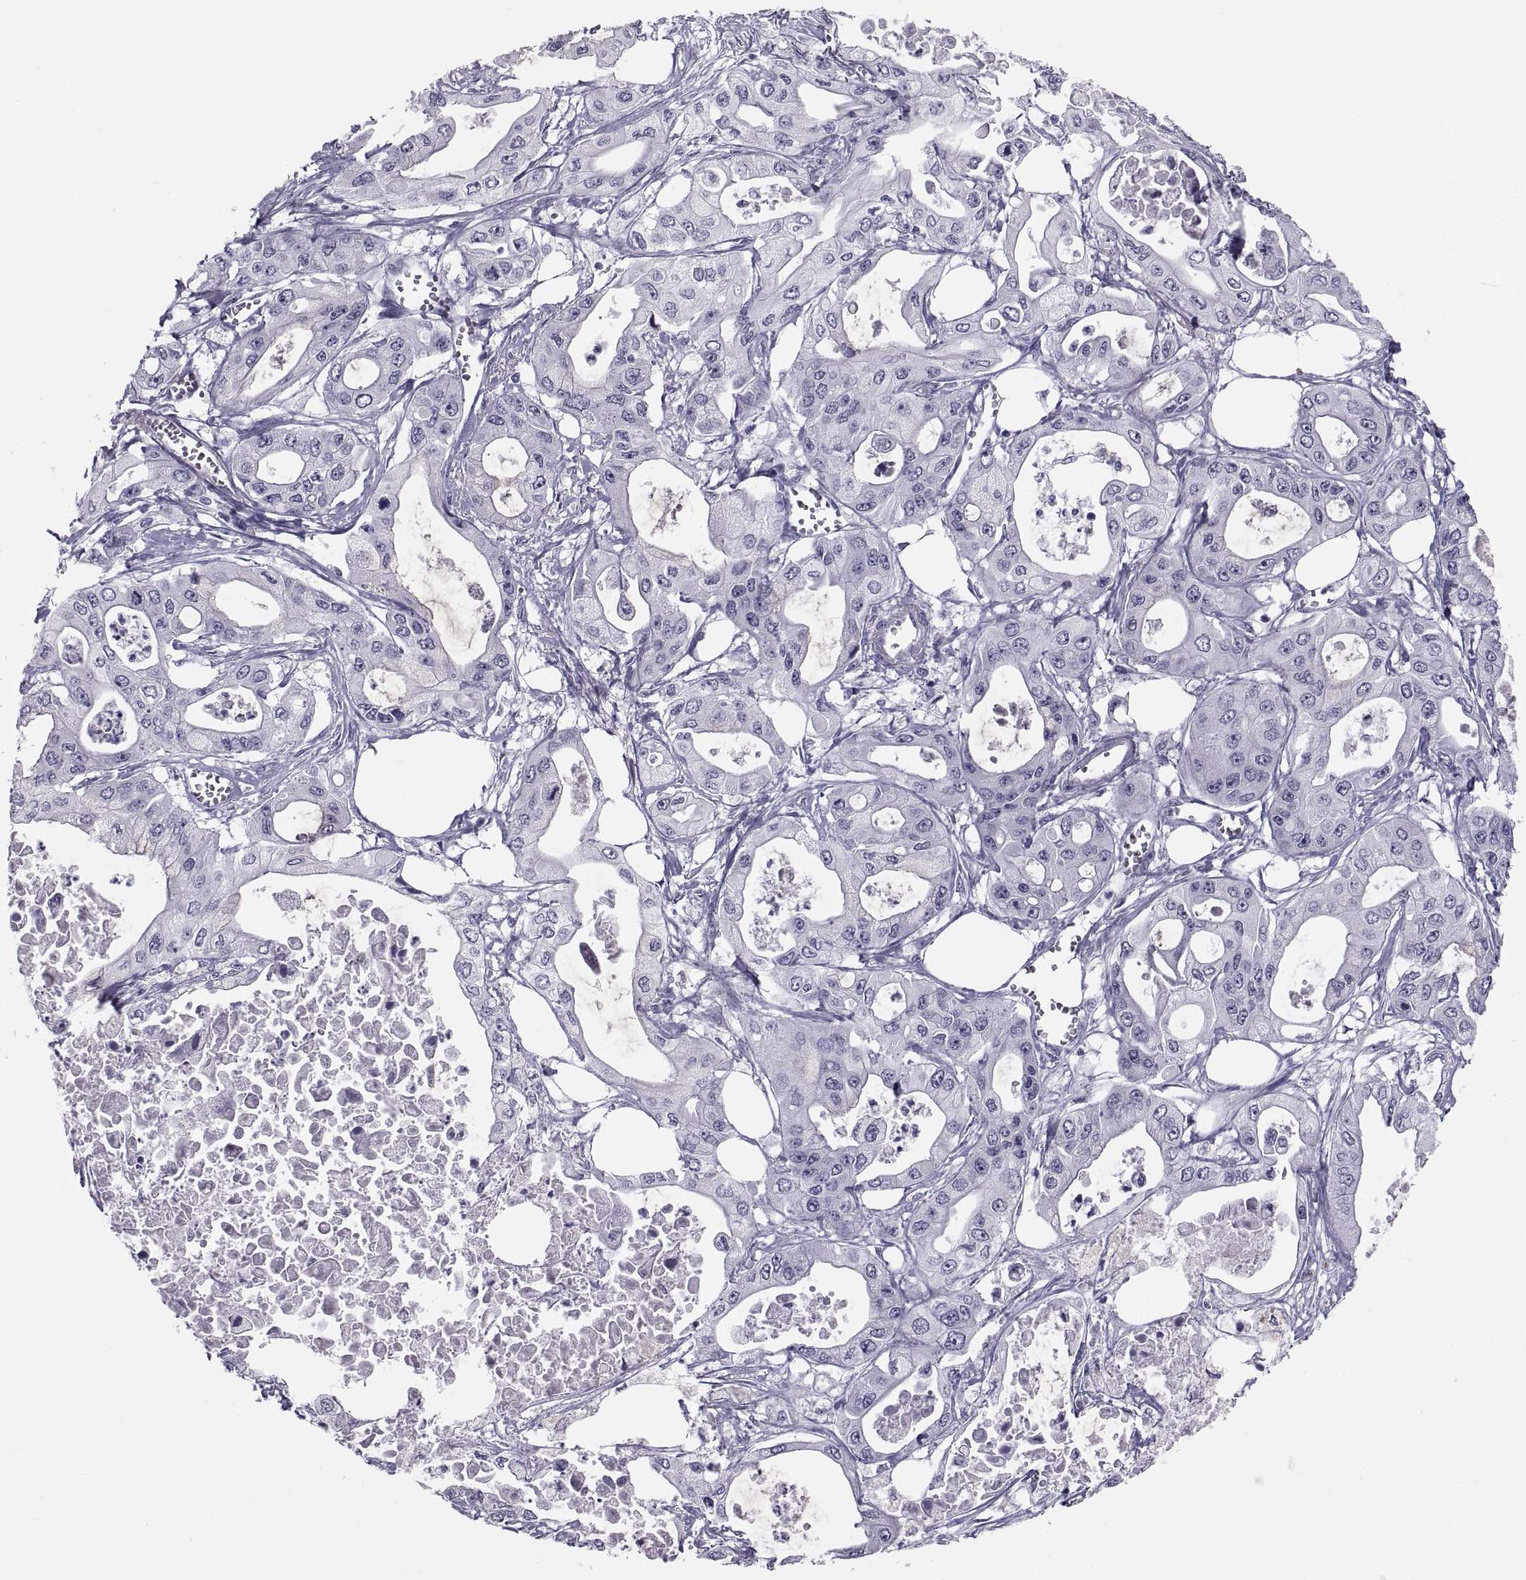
{"staining": {"intensity": "negative", "quantity": "none", "location": "none"}, "tissue": "pancreatic cancer", "cell_type": "Tumor cells", "image_type": "cancer", "snomed": [{"axis": "morphology", "description": "Adenocarcinoma, NOS"}, {"axis": "topography", "description": "Pancreas"}], "caption": "Tumor cells are negative for brown protein staining in pancreatic cancer.", "gene": "CRISP1", "patient": {"sex": "male", "age": 70}}